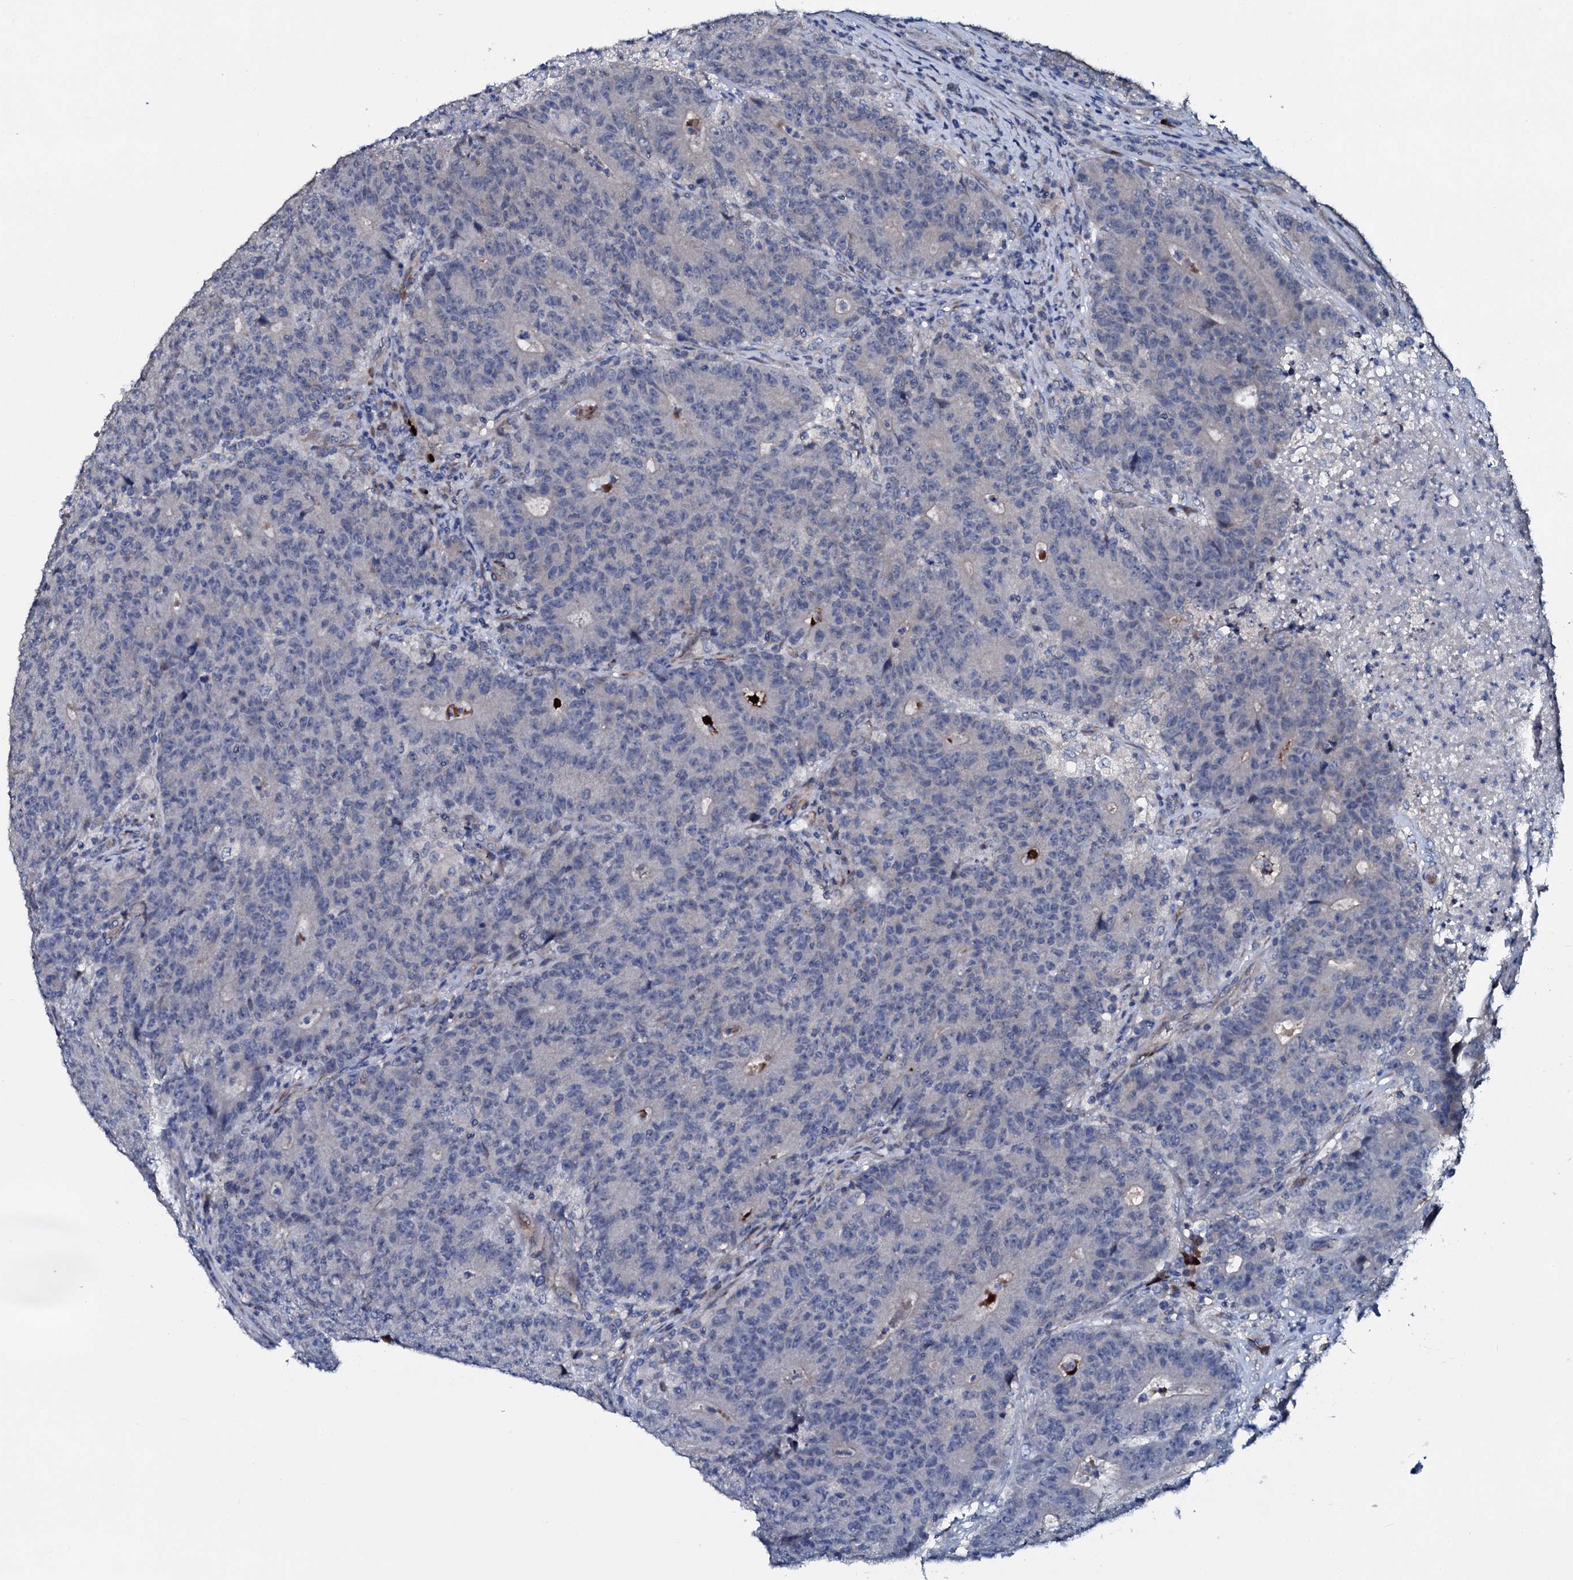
{"staining": {"intensity": "negative", "quantity": "none", "location": "none"}, "tissue": "colorectal cancer", "cell_type": "Tumor cells", "image_type": "cancer", "snomed": [{"axis": "morphology", "description": "Adenocarcinoma, NOS"}, {"axis": "topography", "description": "Colon"}], "caption": "DAB immunohistochemical staining of human colorectal cancer shows no significant positivity in tumor cells.", "gene": "IL12B", "patient": {"sex": "female", "age": 75}}